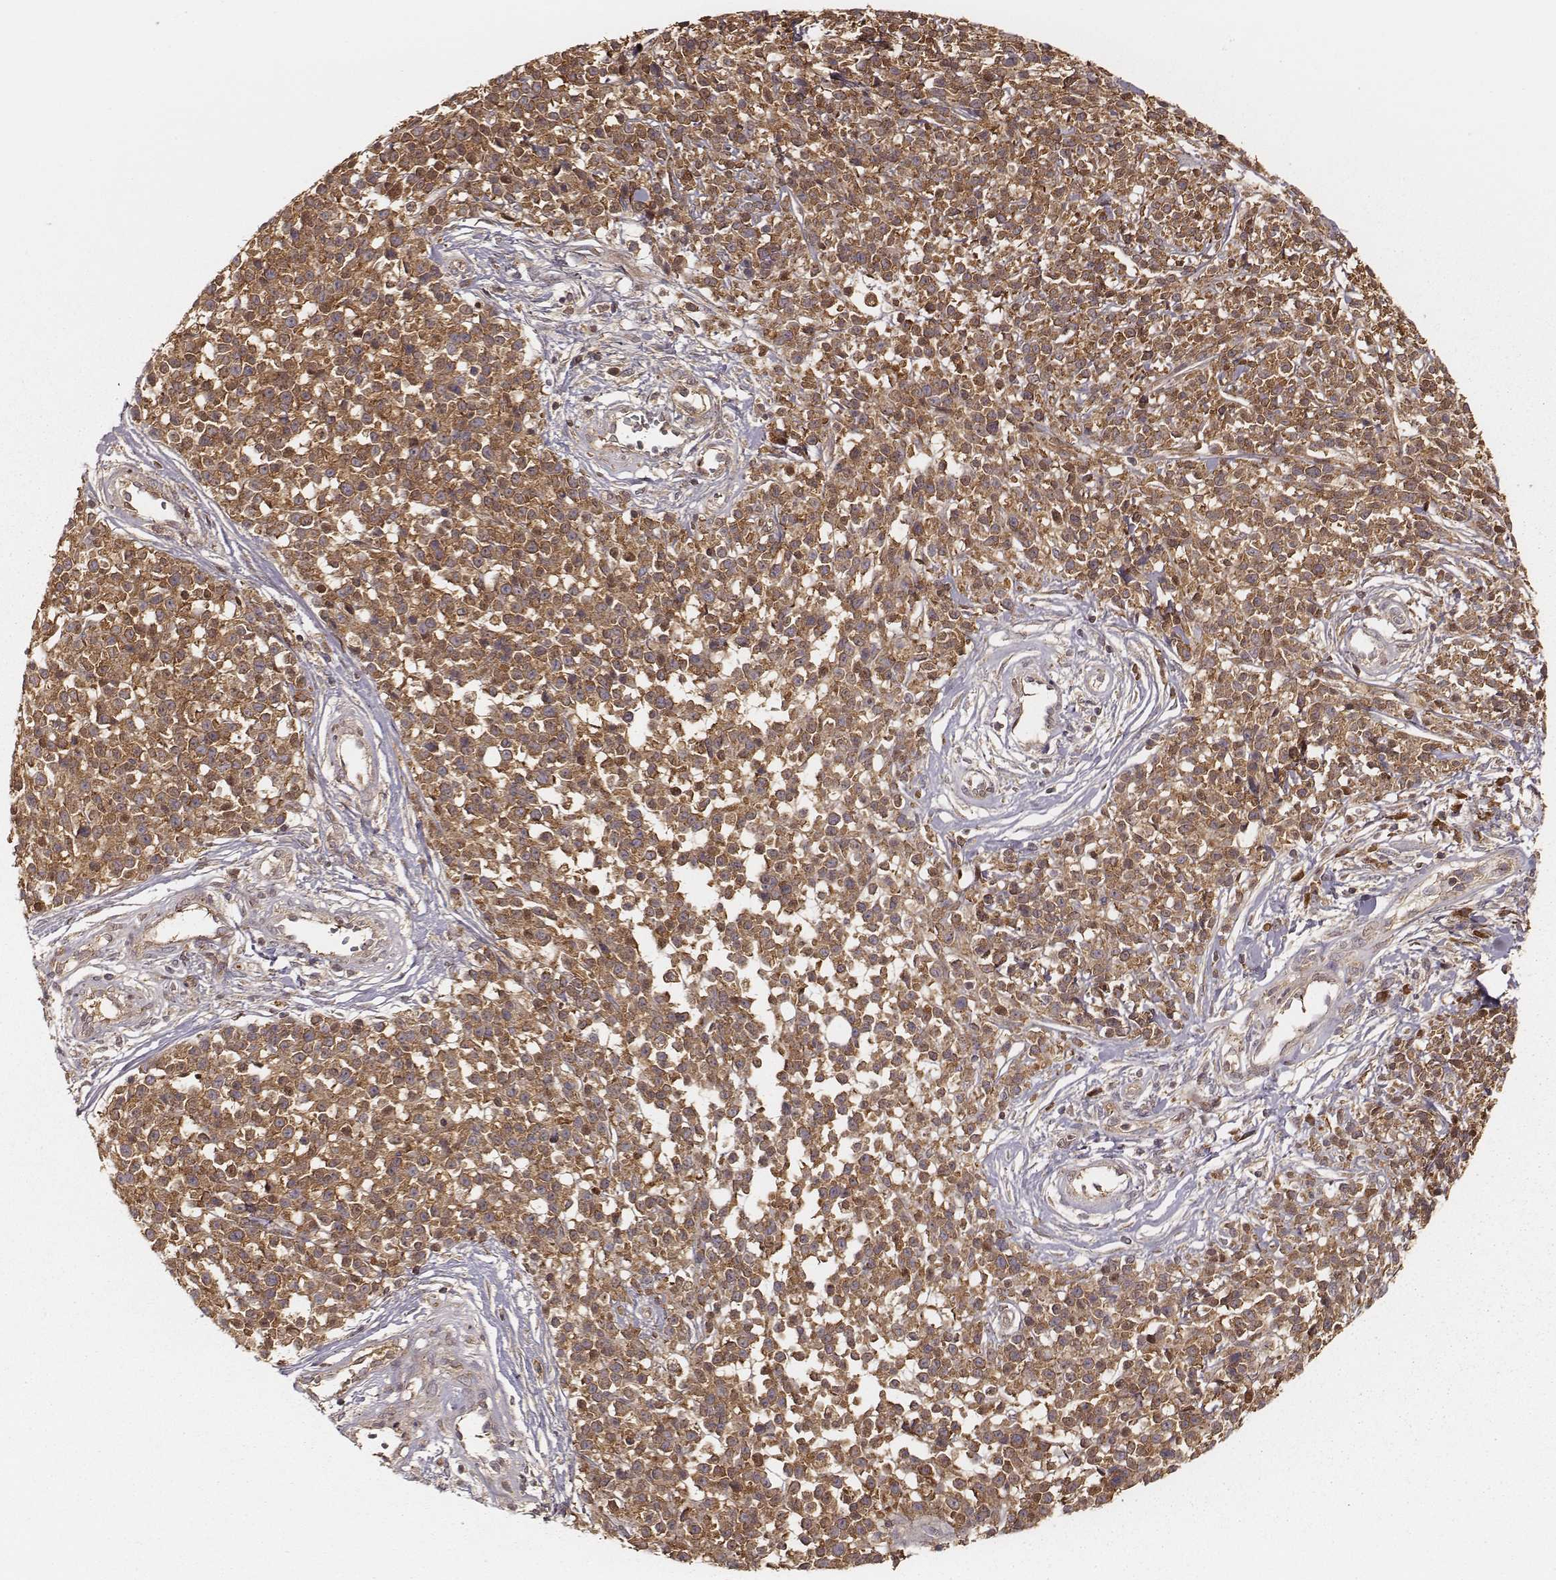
{"staining": {"intensity": "moderate", "quantity": ">75%", "location": "cytoplasmic/membranous"}, "tissue": "melanoma", "cell_type": "Tumor cells", "image_type": "cancer", "snomed": [{"axis": "morphology", "description": "Malignant melanoma, NOS"}, {"axis": "topography", "description": "Skin"}, {"axis": "topography", "description": "Skin of trunk"}], "caption": "DAB immunohistochemical staining of melanoma displays moderate cytoplasmic/membranous protein expression in approximately >75% of tumor cells.", "gene": "CARS1", "patient": {"sex": "male", "age": 74}}